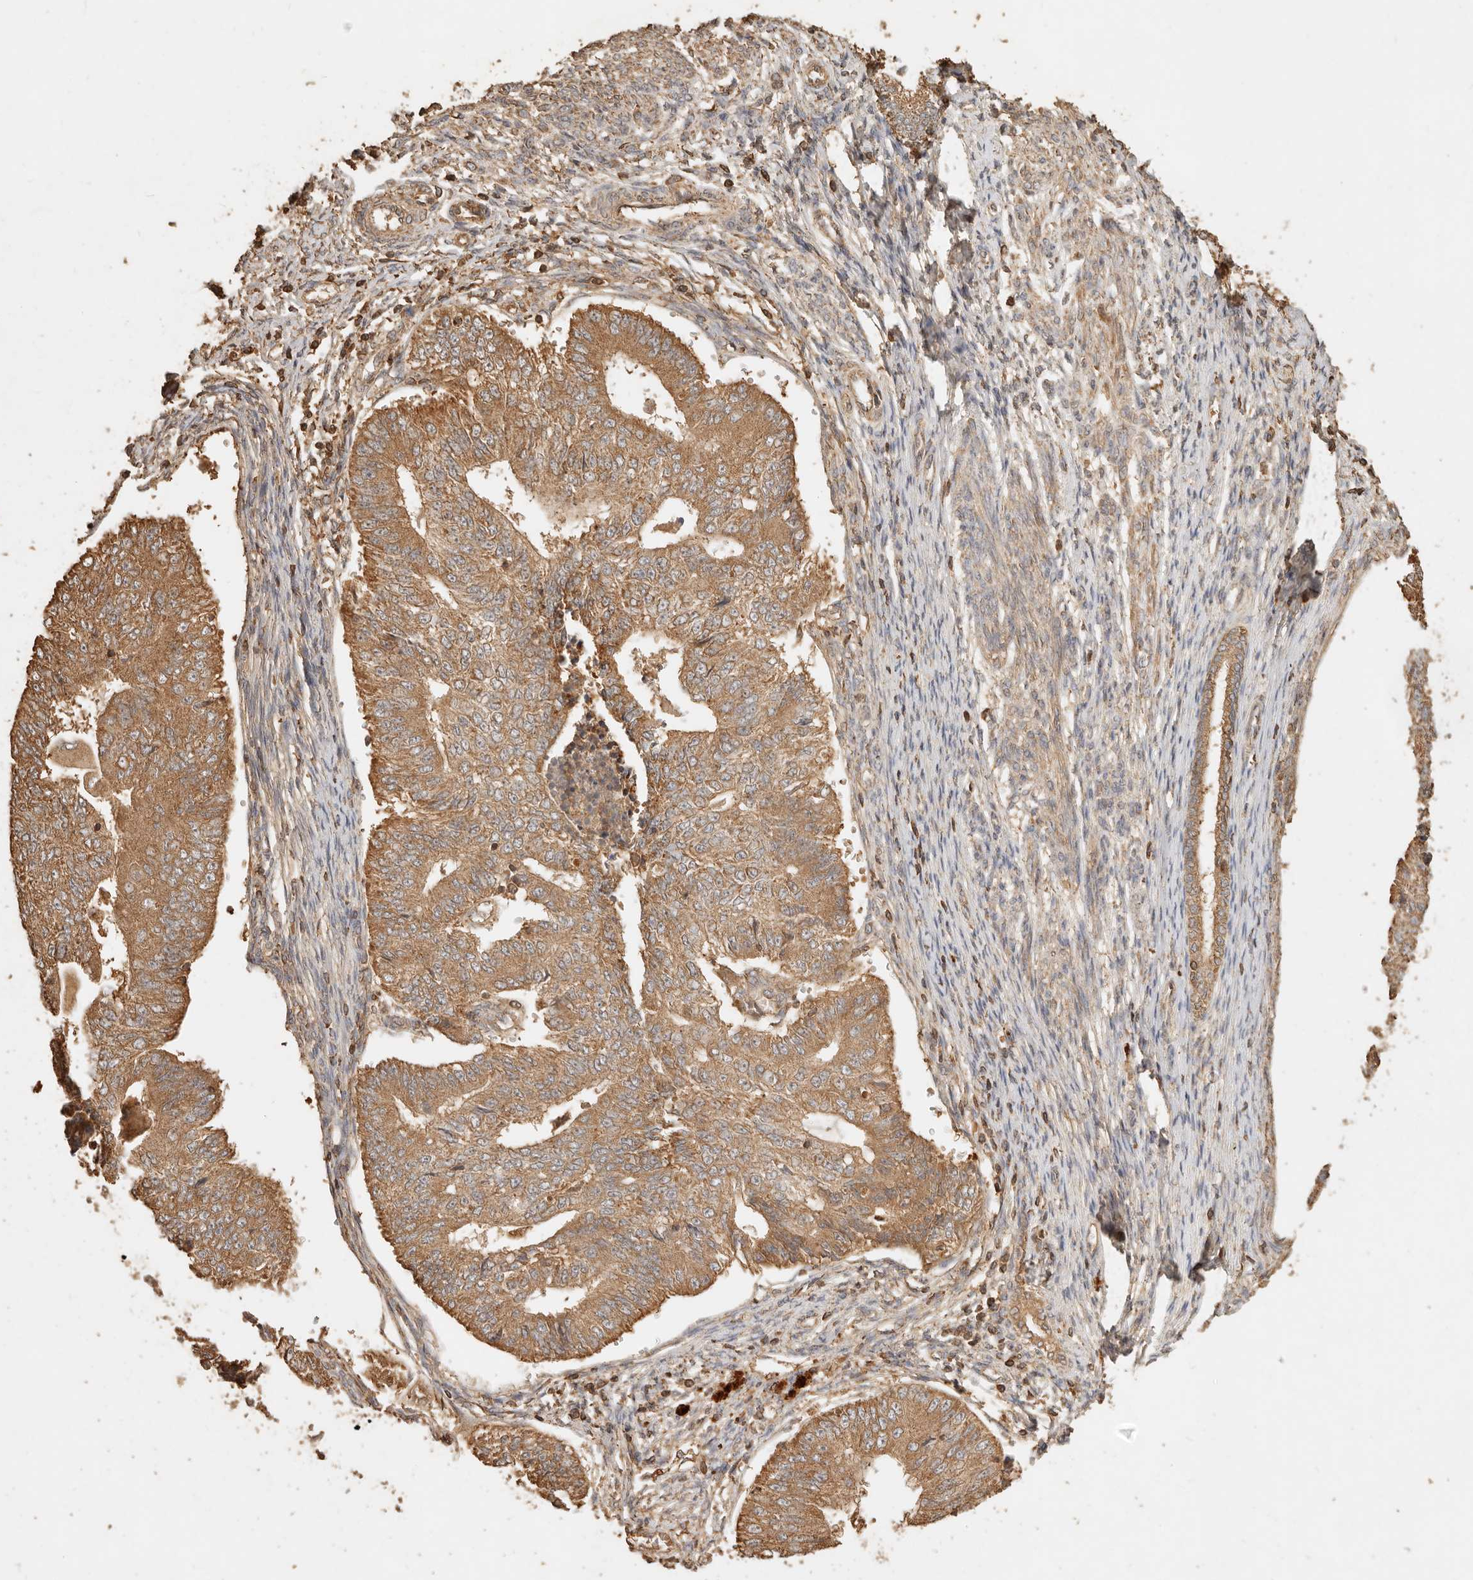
{"staining": {"intensity": "moderate", "quantity": ">75%", "location": "cytoplasmic/membranous"}, "tissue": "endometrial cancer", "cell_type": "Tumor cells", "image_type": "cancer", "snomed": [{"axis": "morphology", "description": "Adenocarcinoma, NOS"}, {"axis": "topography", "description": "Endometrium"}], "caption": "Adenocarcinoma (endometrial) stained with a brown dye reveals moderate cytoplasmic/membranous positive staining in approximately >75% of tumor cells.", "gene": "FAM180B", "patient": {"sex": "female", "age": 32}}